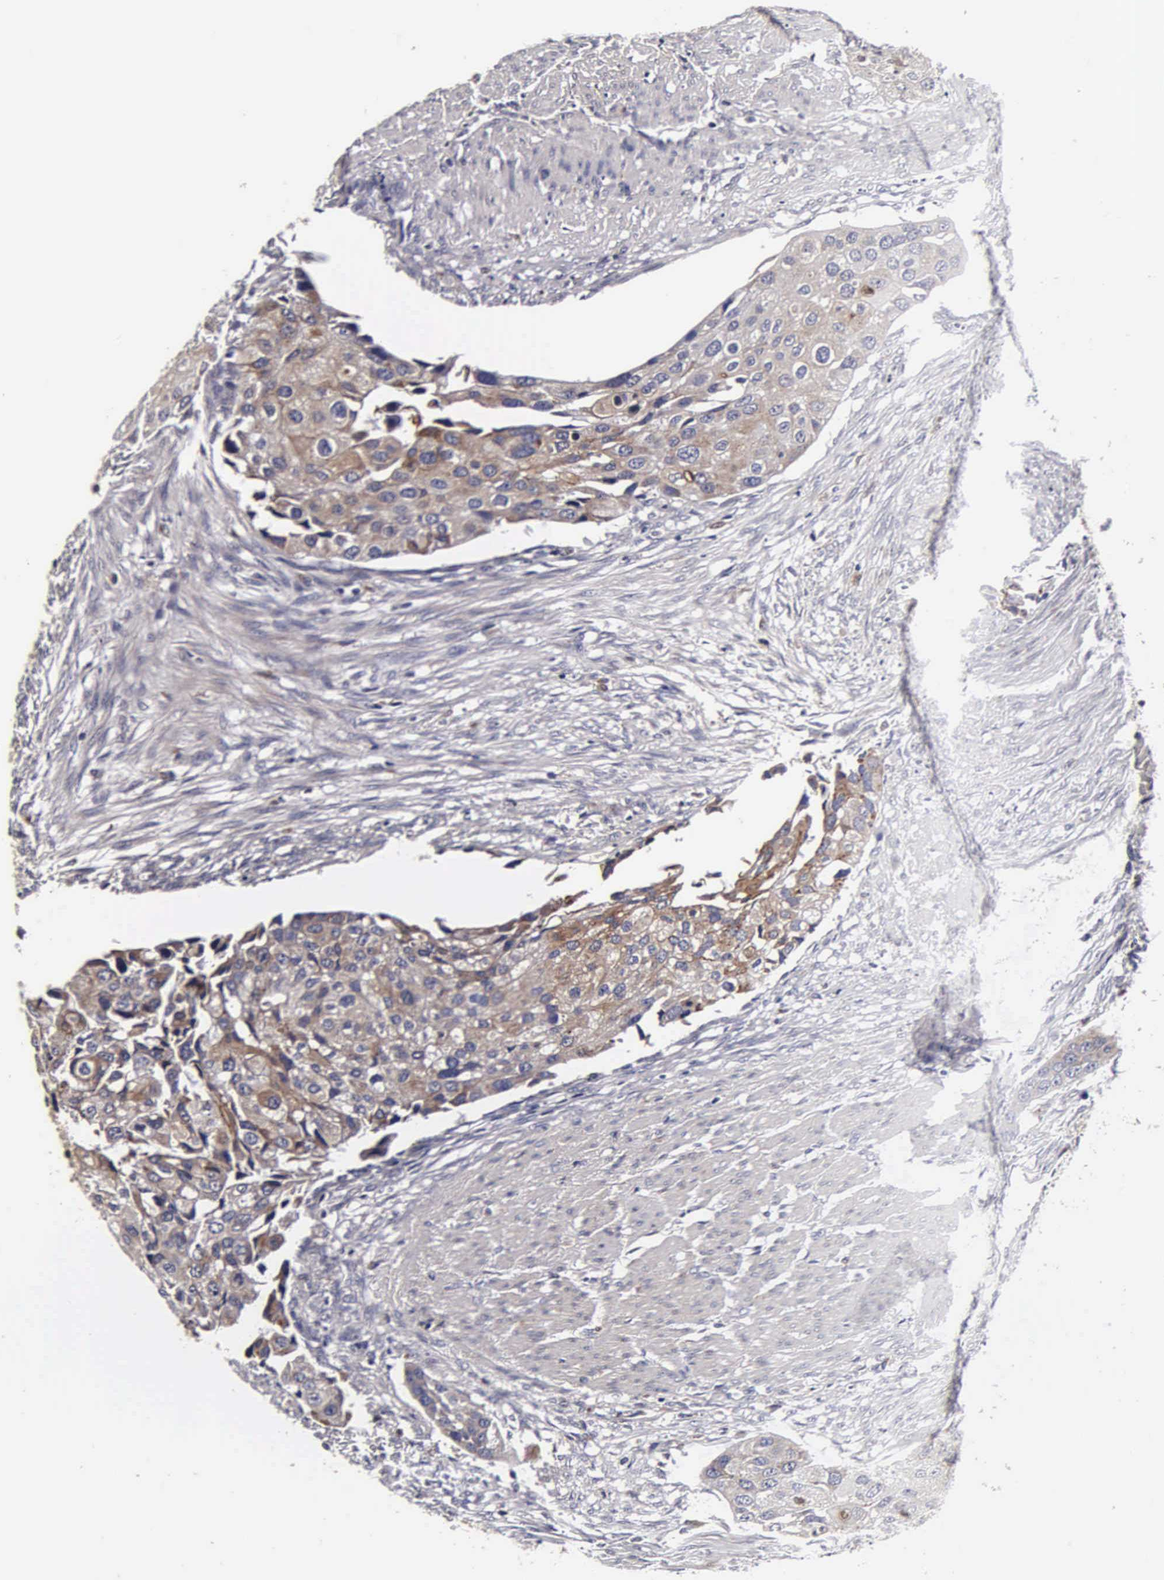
{"staining": {"intensity": "weak", "quantity": "25%-75%", "location": "cytoplasmic/membranous"}, "tissue": "urothelial cancer", "cell_type": "Tumor cells", "image_type": "cancer", "snomed": [{"axis": "morphology", "description": "Urothelial carcinoma, High grade"}, {"axis": "topography", "description": "Urinary bladder"}], "caption": "DAB (3,3'-diaminobenzidine) immunohistochemical staining of high-grade urothelial carcinoma exhibits weak cytoplasmic/membranous protein staining in approximately 25%-75% of tumor cells. The staining is performed using DAB (3,3'-diaminobenzidine) brown chromogen to label protein expression. The nuclei are counter-stained blue using hematoxylin.", "gene": "CST3", "patient": {"sex": "male", "age": 55}}